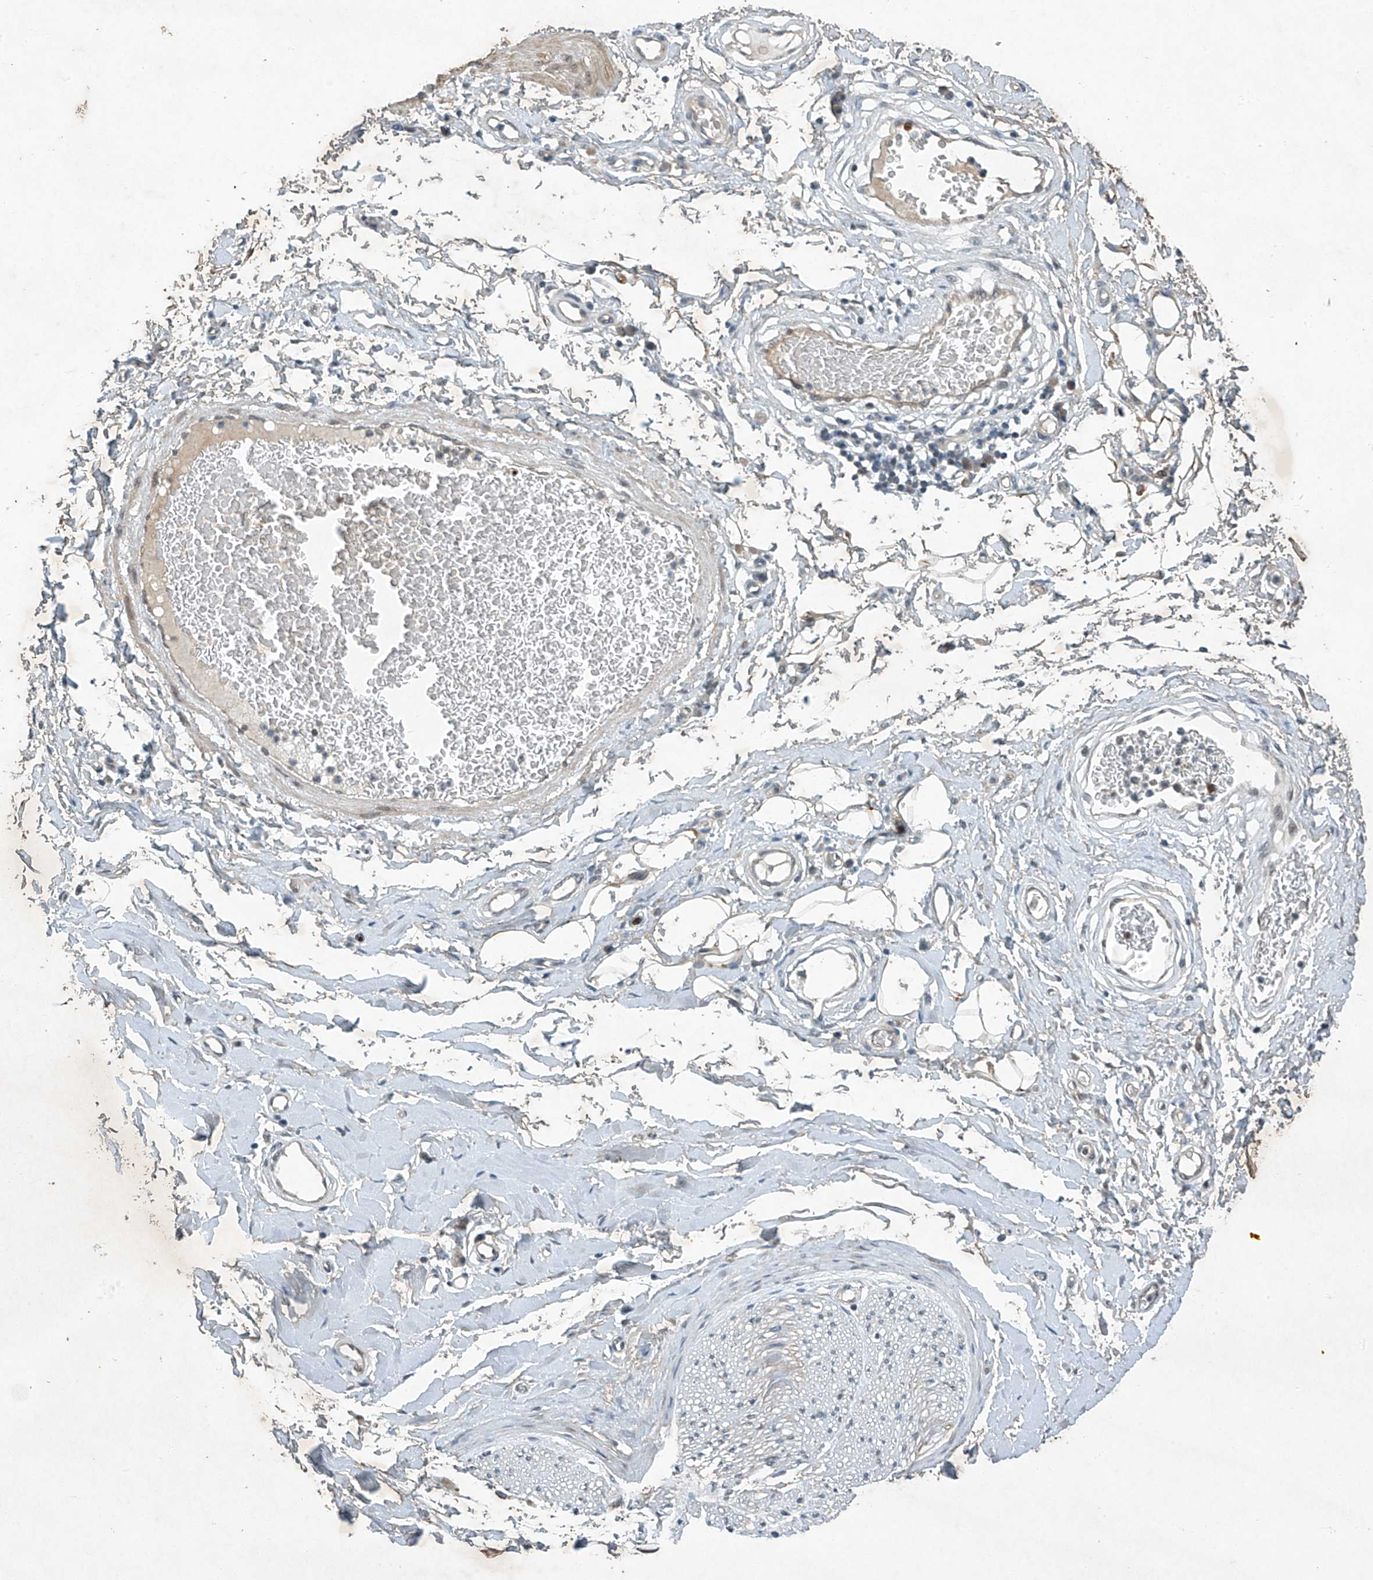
{"staining": {"intensity": "moderate", "quantity": ">75%", "location": "cytoplasmic/membranous"}, "tissue": "adipose tissue", "cell_type": "Adipocytes", "image_type": "normal", "snomed": [{"axis": "morphology", "description": "Normal tissue, NOS"}, {"axis": "morphology", "description": "Adenocarcinoma, NOS"}, {"axis": "topography", "description": "Stomach, upper"}, {"axis": "topography", "description": "Peripheral nerve tissue"}], "caption": "The immunohistochemical stain labels moderate cytoplasmic/membranous staining in adipocytes of benign adipose tissue.", "gene": "TAF8", "patient": {"sex": "male", "age": 62}}